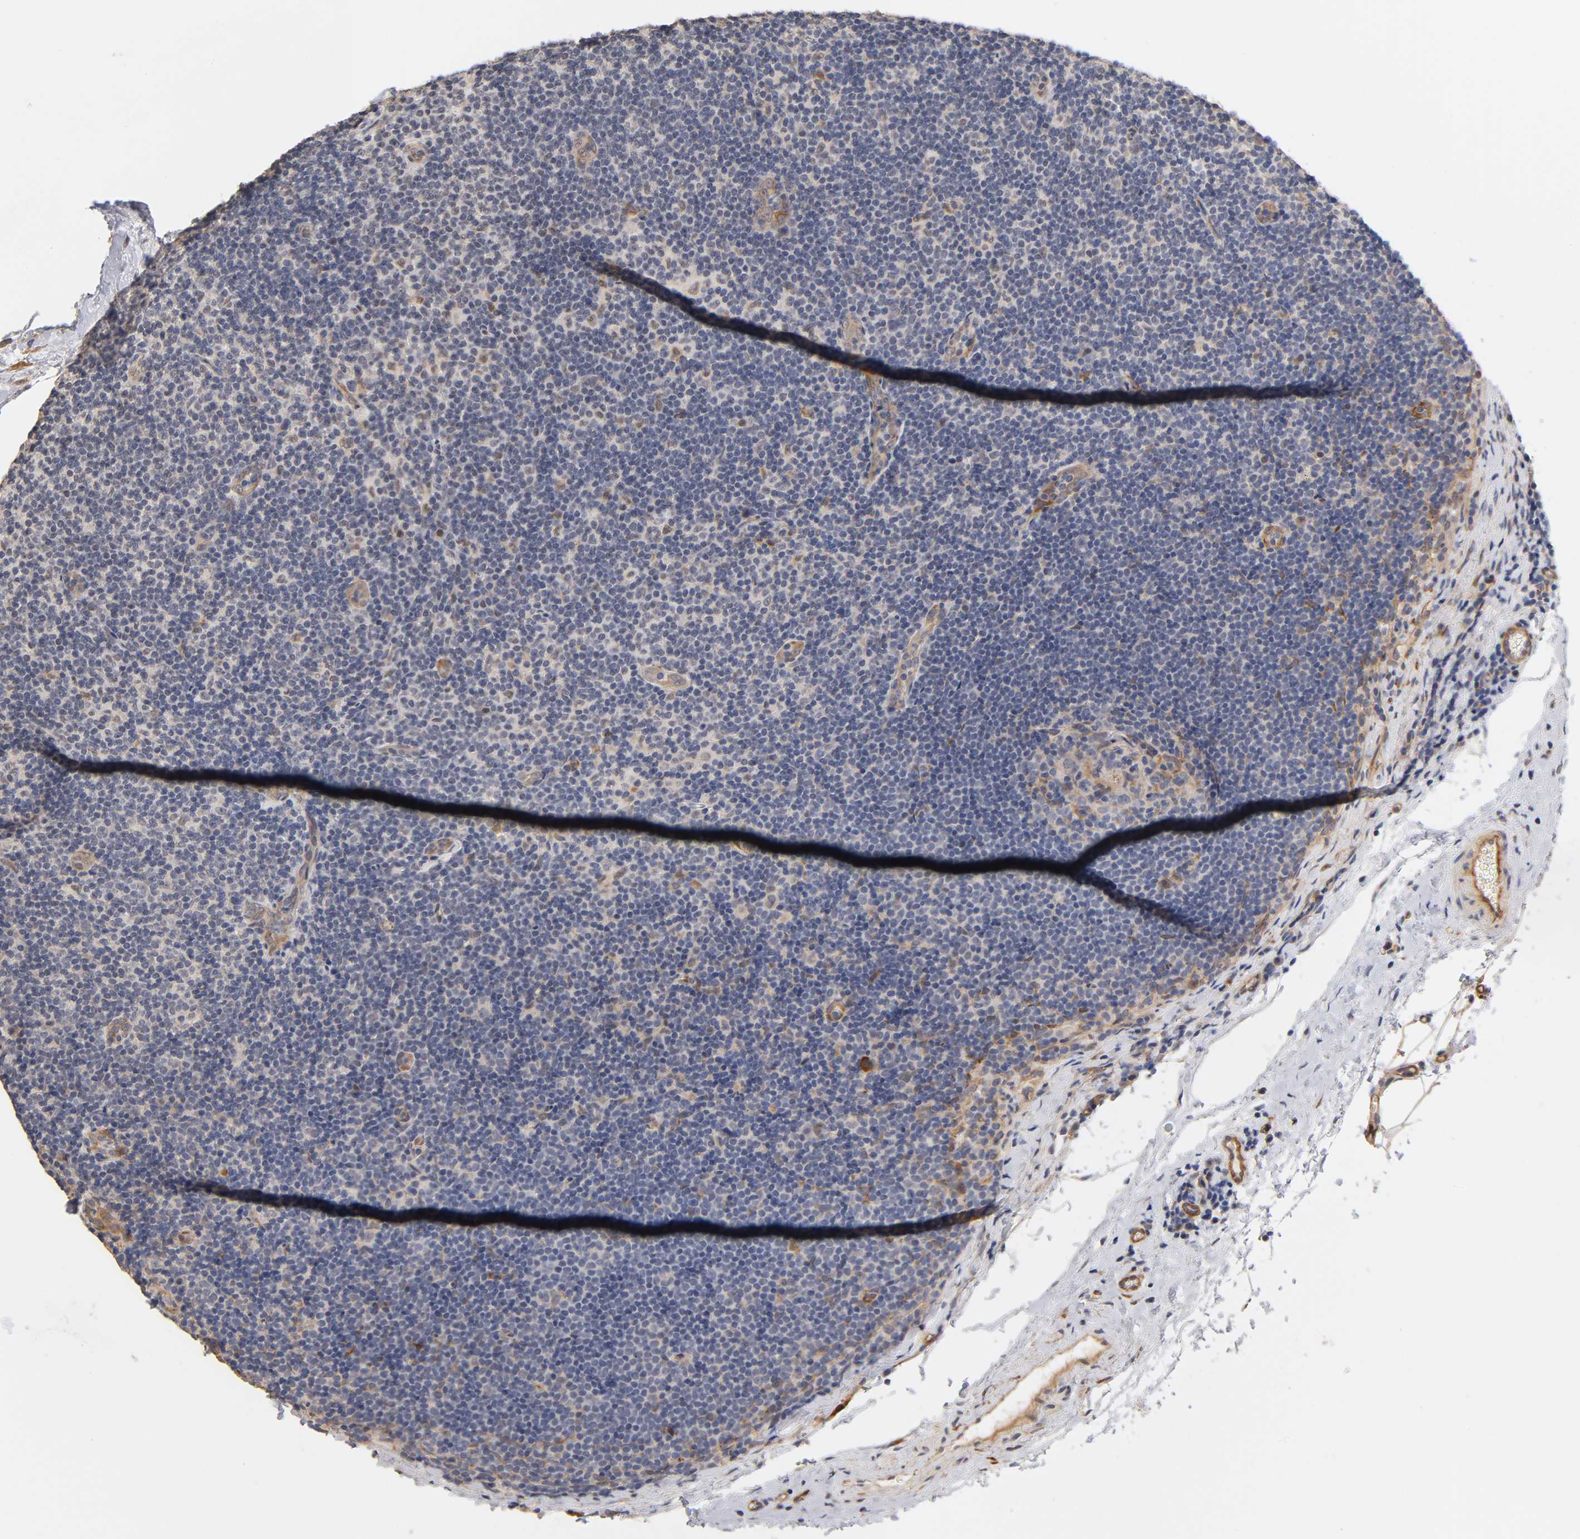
{"staining": {"intensity": "negative", "quantity": "none", "location": "none"}, "tissue": "lymphoma", "cell_type": "Tumor cells", "image_type": "cancer", "snomed": [{"axis": "morphology", "description": "Malignant lymphoma, non-Hodgkin's type, Low grade"}, {"axis": "topography", "description": "Lymph node"}], "caption": "IHC histopathology image of lymphoma stained for a protein (brown), which shows no expression in tumor cells.", "gene": "LAMB1", "patient": {"sex": "male", "age": 70}}